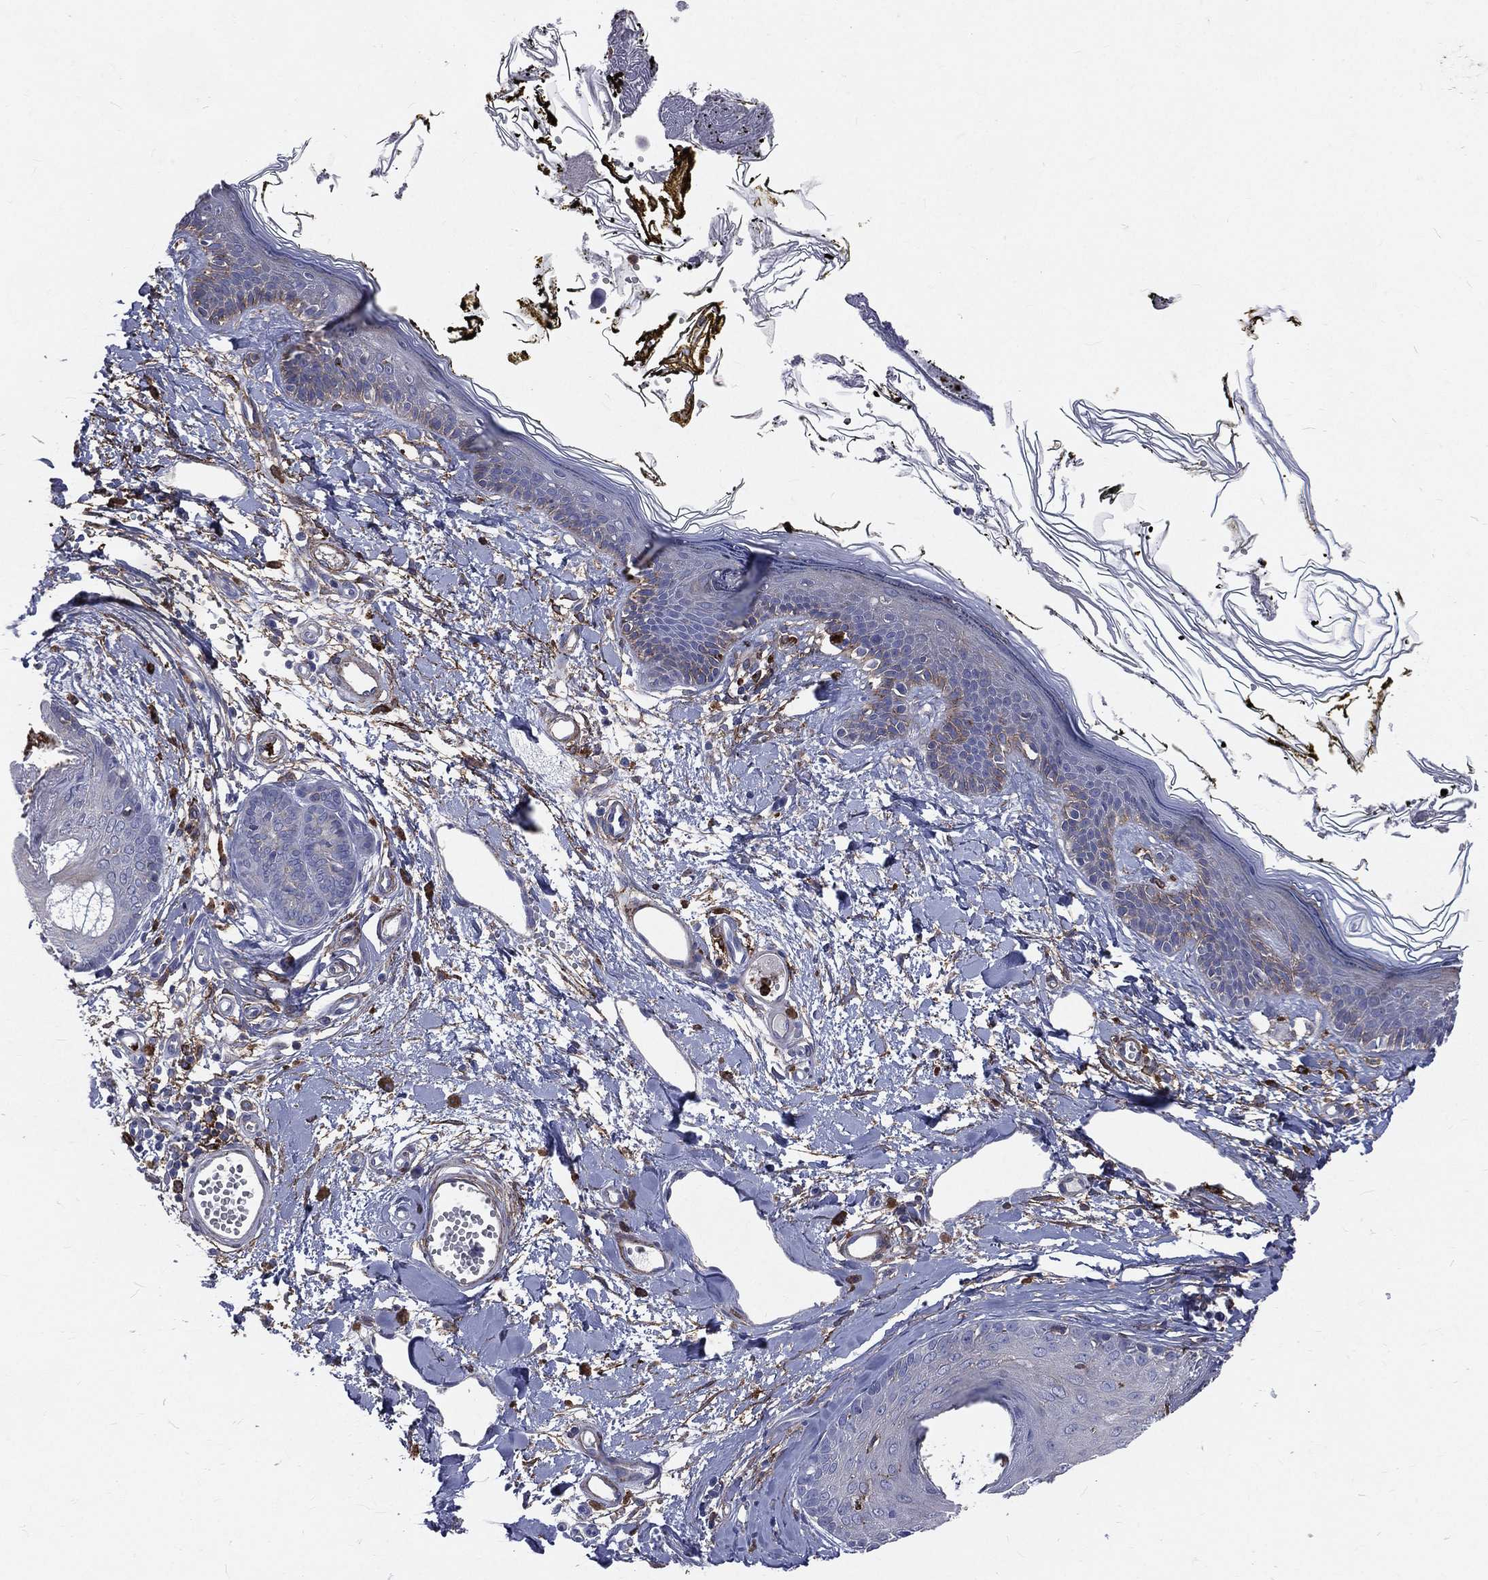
{"staining": {"intensity": "negative", "quantity": "none", "location": "none"}, "tissue": "skin", "cell_type": "Fibroblasts", "image_type": "normal", "snomed": [{"axis": "morphology", "description": "Normal tissue, NOS"}, {"axis": "topography", "description": "Skin"}], "caption": "This is an immunohistochemistry image of unremarkable human skin. There is no staining in fibroblasts.", "gene": "BASP1", "patient": {"sex": "male", "age": 76}}